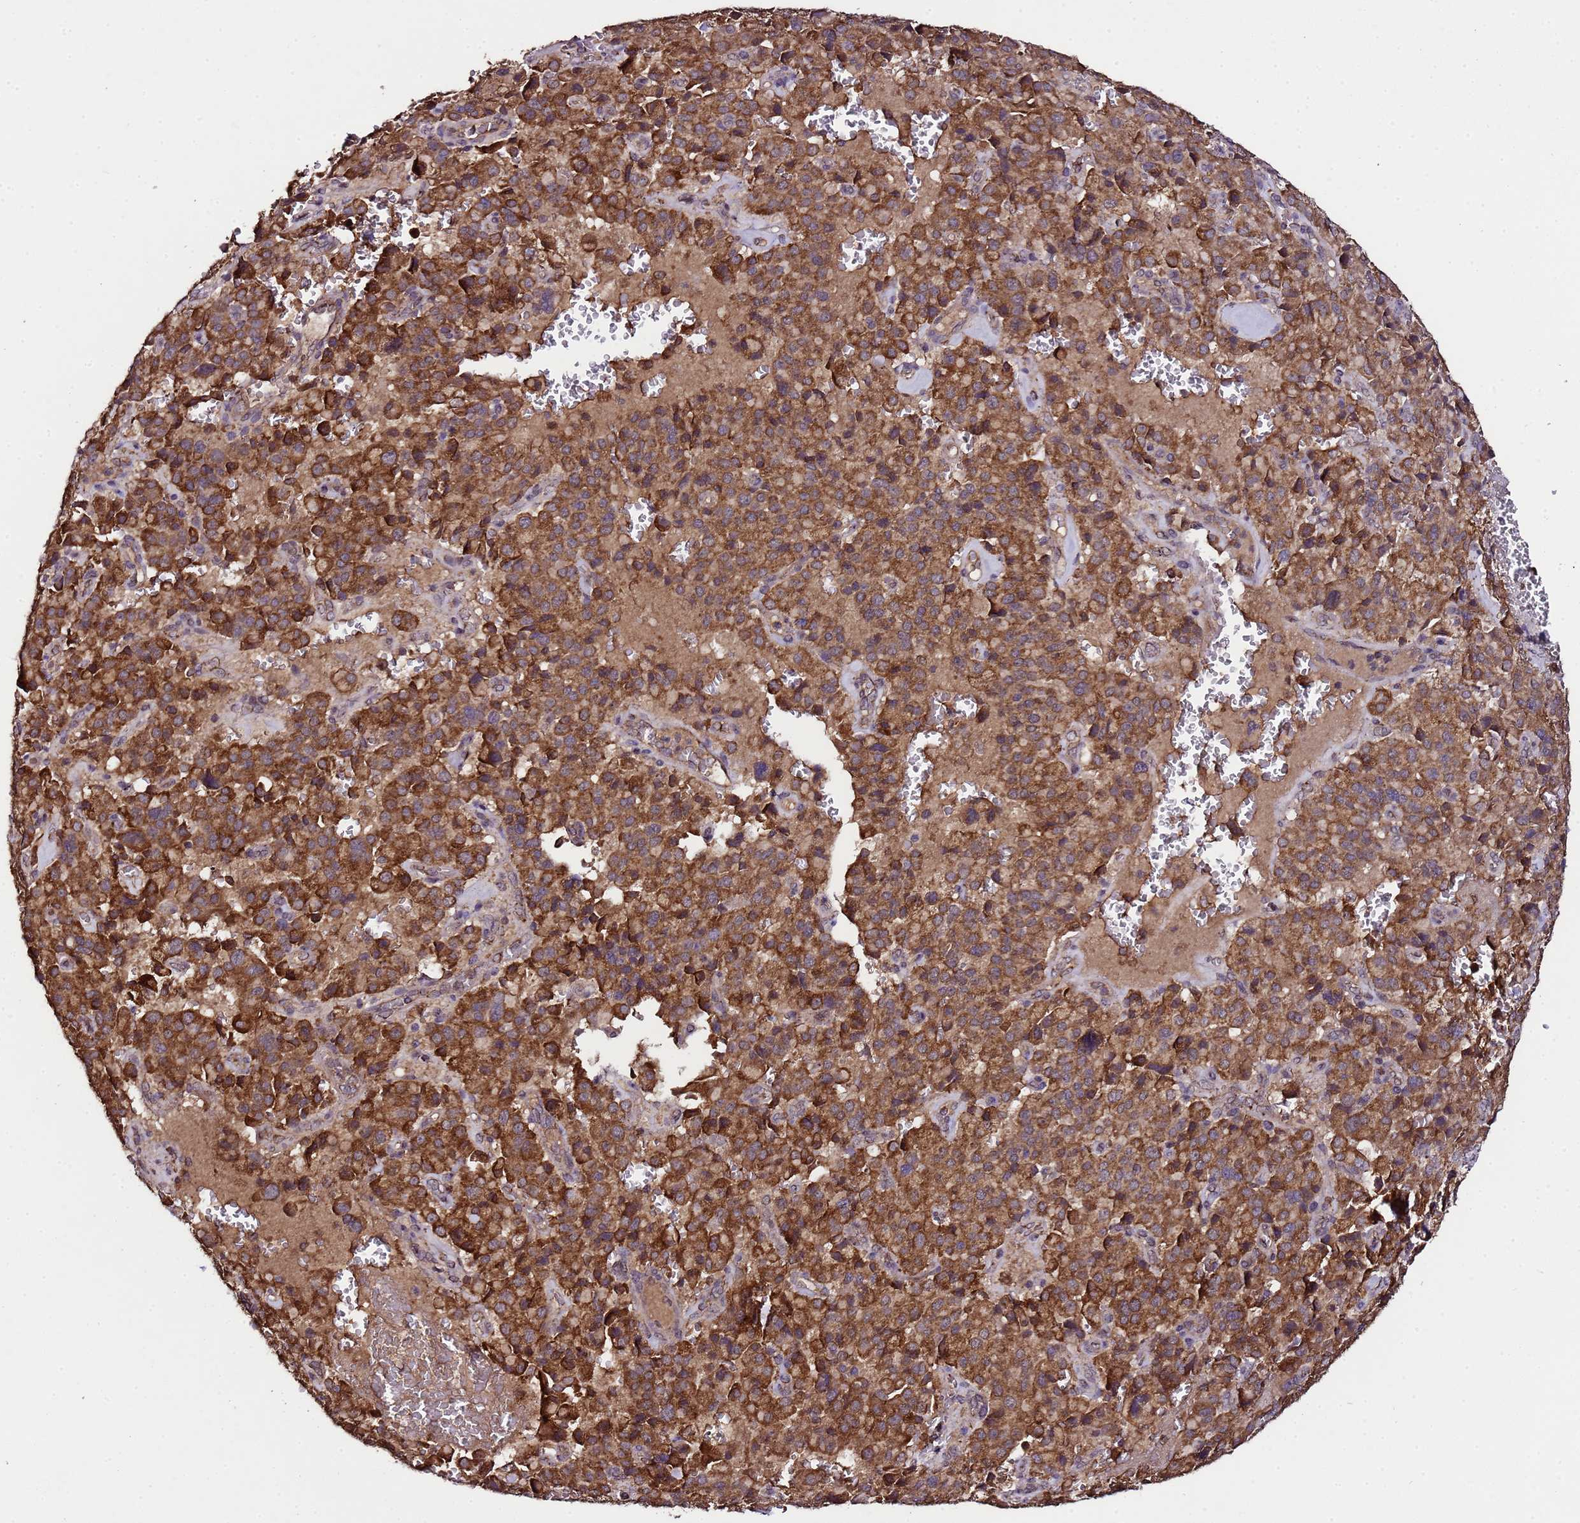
{"staining": {"intensity": "strong", "quantity": ">75%", "location": "cytoplasmic/membranous"}, "tissue": "pancreatic cancer", "cell_type": "Tumor cells", "image_type": "cancer", "snomed": [{"axis": "morphology", "description": "Adenocarcinoma, NOS"}, {"axis": "topography", "description": "Pancreas"}], "caption": "A high amount of strong cytoplasmic/membranous expression is seen in about >75% of tumor cells in pancreatic cancer tissue.", "gene": "HSPBAP1", "patient": {"sex": "male", "age": 65}}